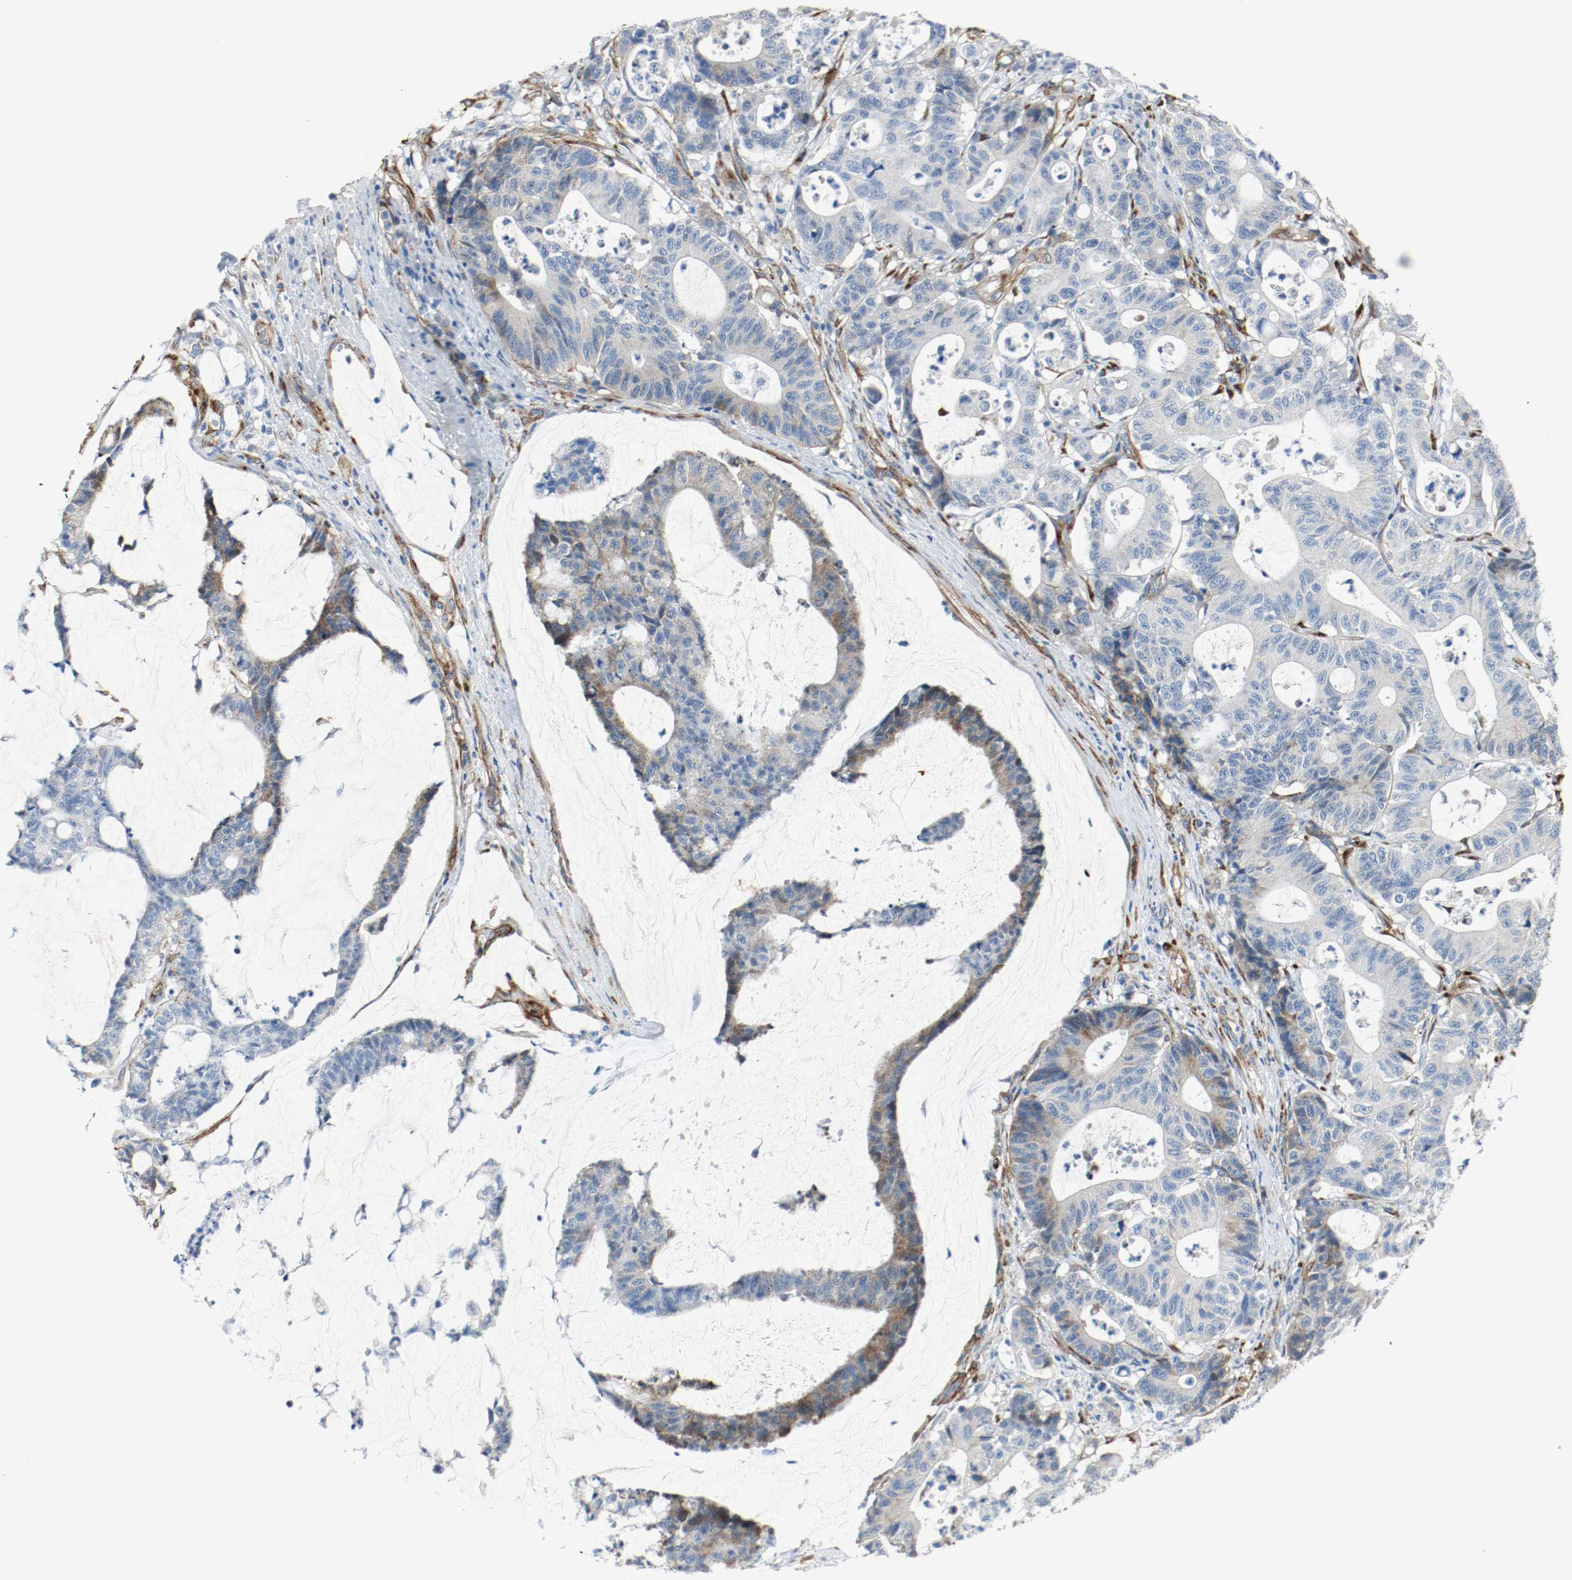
{"staining": {"intensity": "weak", "quantity": "<25%", "location": "cytoplasmic/membranous"}, "tissue": "colorectal cancer", "cell_type": "Tumor cells", "image_type": "cancer", "snomed": [{"axis": "morphology", "description": "Adenocarcinoma, NOS"}, {"axis": "topography", "description": "Colon"}], "caption": "Tumor cells are negative for protein expression in human colorectal cancer (adenocarcinoma).", "gene": "LAMB1", "patient": {"sex": "female", "age": 84}}